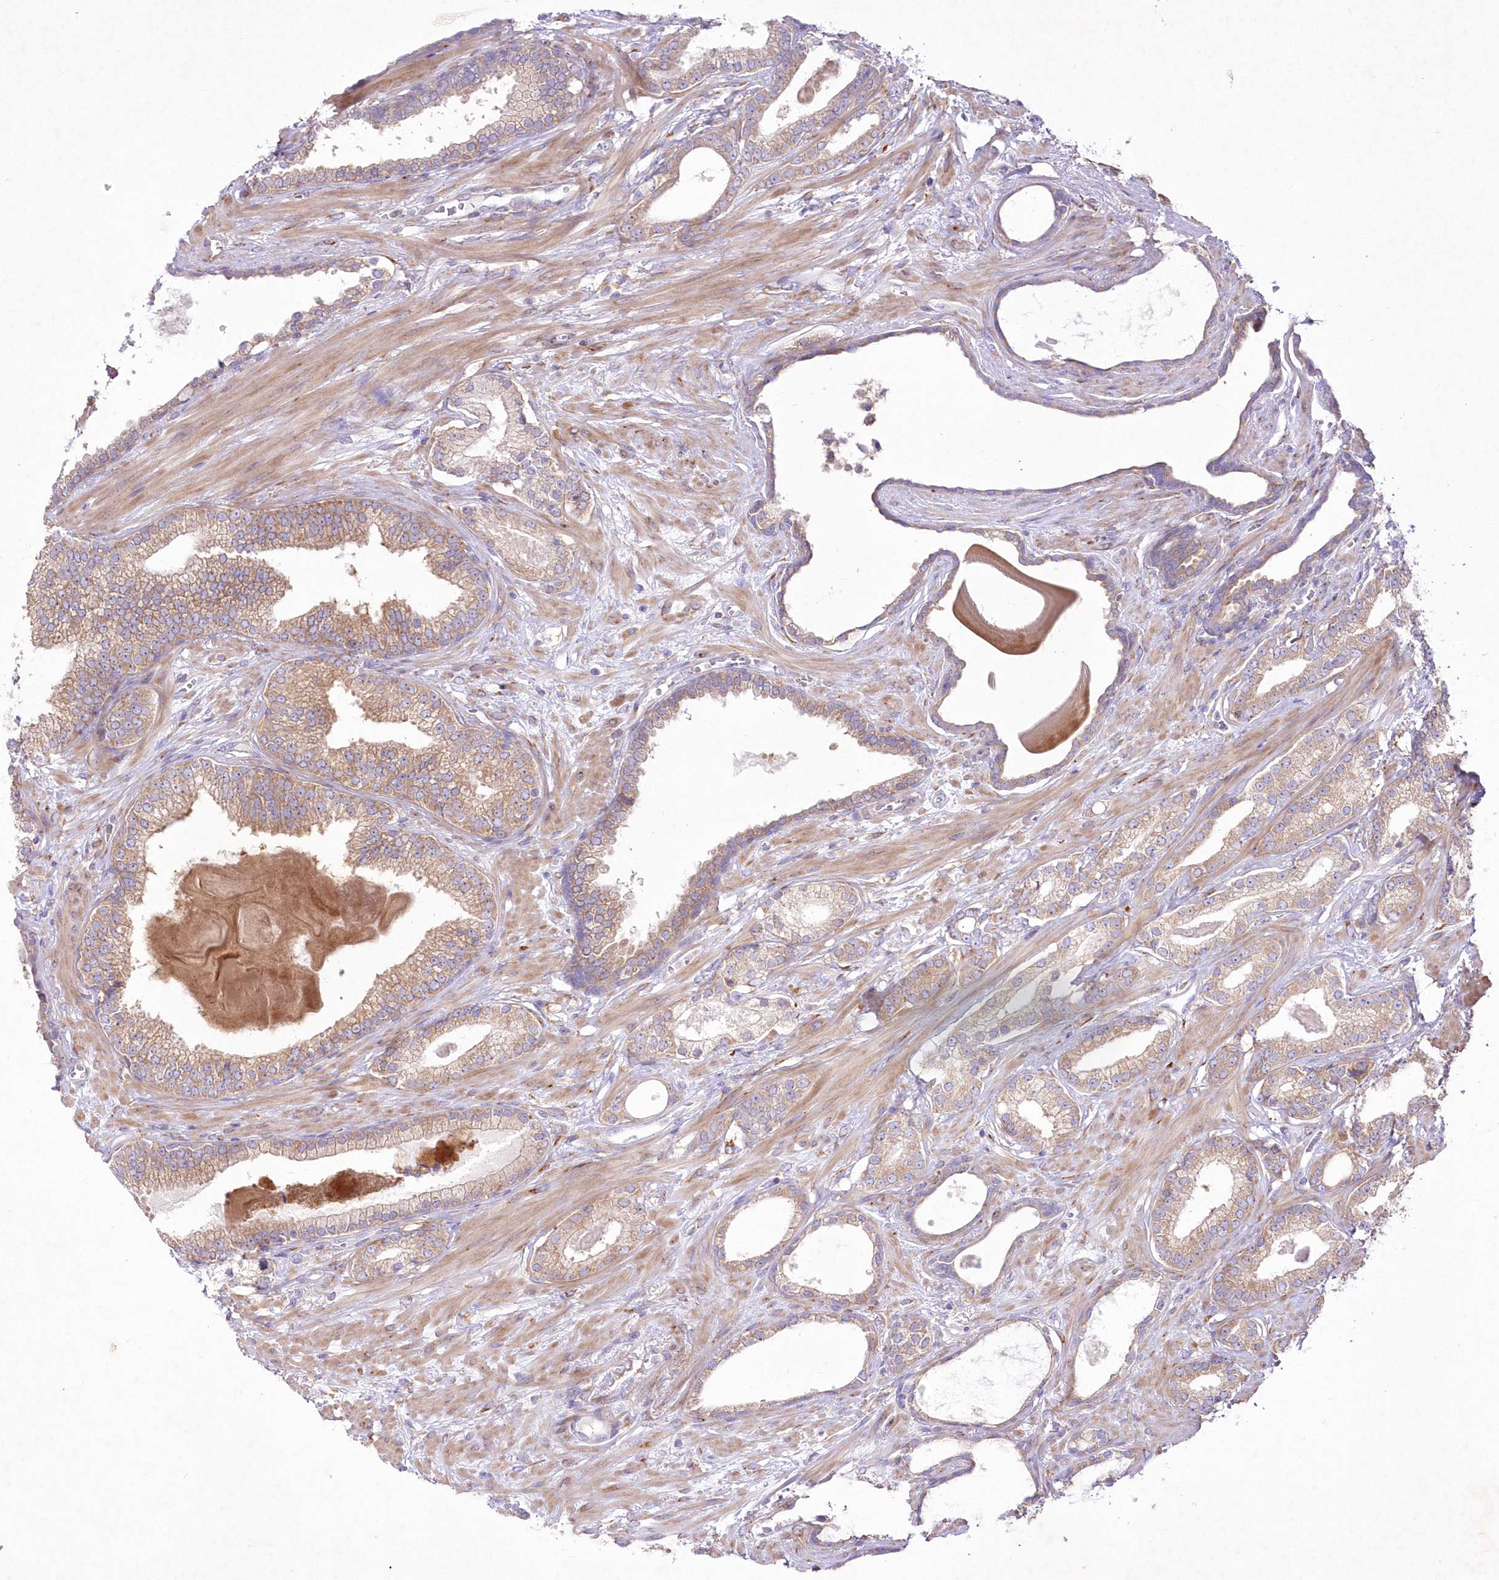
{"staining": {"intensity": "weak", "quantity": ">75%", "location": "cytoplasmic/membranous"}, "tissue": "prostate cancer", "cell_type": "Tumor cells", "image_type": "cancer", "snomed": [{"axis": "morphology", "description": "Adenocarcinoma, Low grade"}, {"axis": "topography", "description": "Prostate"}], "caption": "Protein staining shows weak cytoplasmic/membranous staining in approximately >75% of tumor cells in prostate cancer (adenocarcinoma (low-grade)).", "gene": "ARFGEF3", "patient": {"sex": "male", "age": 70}}